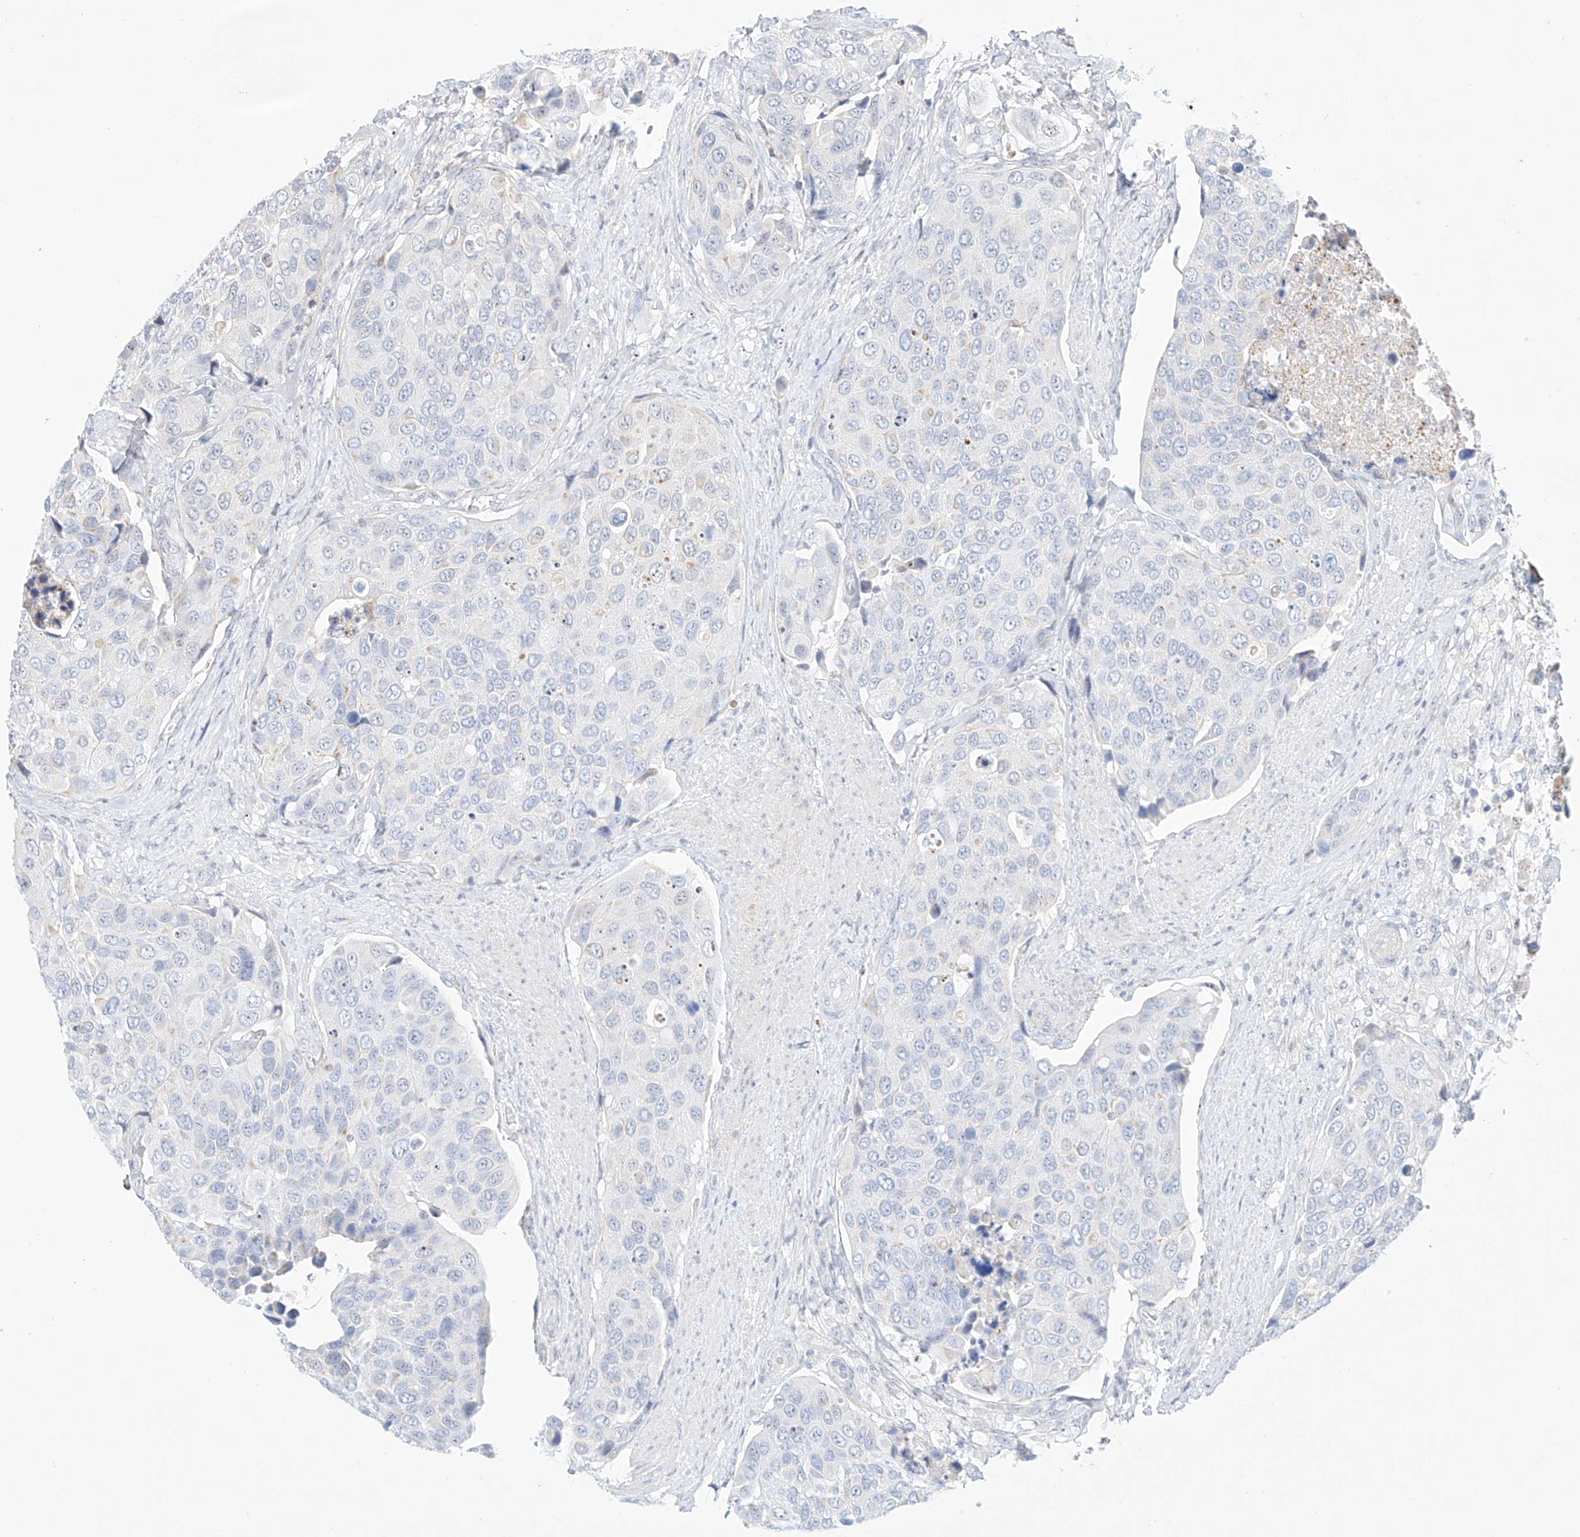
{"staining": {"intensity": "negative", "quantity": "none", "location": "none"}, "tissue": "urothelial cancer", "cell_type": "Tumor cells", "image_type": "cancer", "snomed": [{"axis": "morphology", "description": "Urothelial carcinoma, High grade"}, {"axis": "topography", "description": "Urinary bladder"}], "caption": "A micrograph of urothelial carcinoma (high-grade) stained for a protein displays no brown staining in tumor cells.", "gene": "SNU13", "patient": {"sex": "male", "age": 74}}